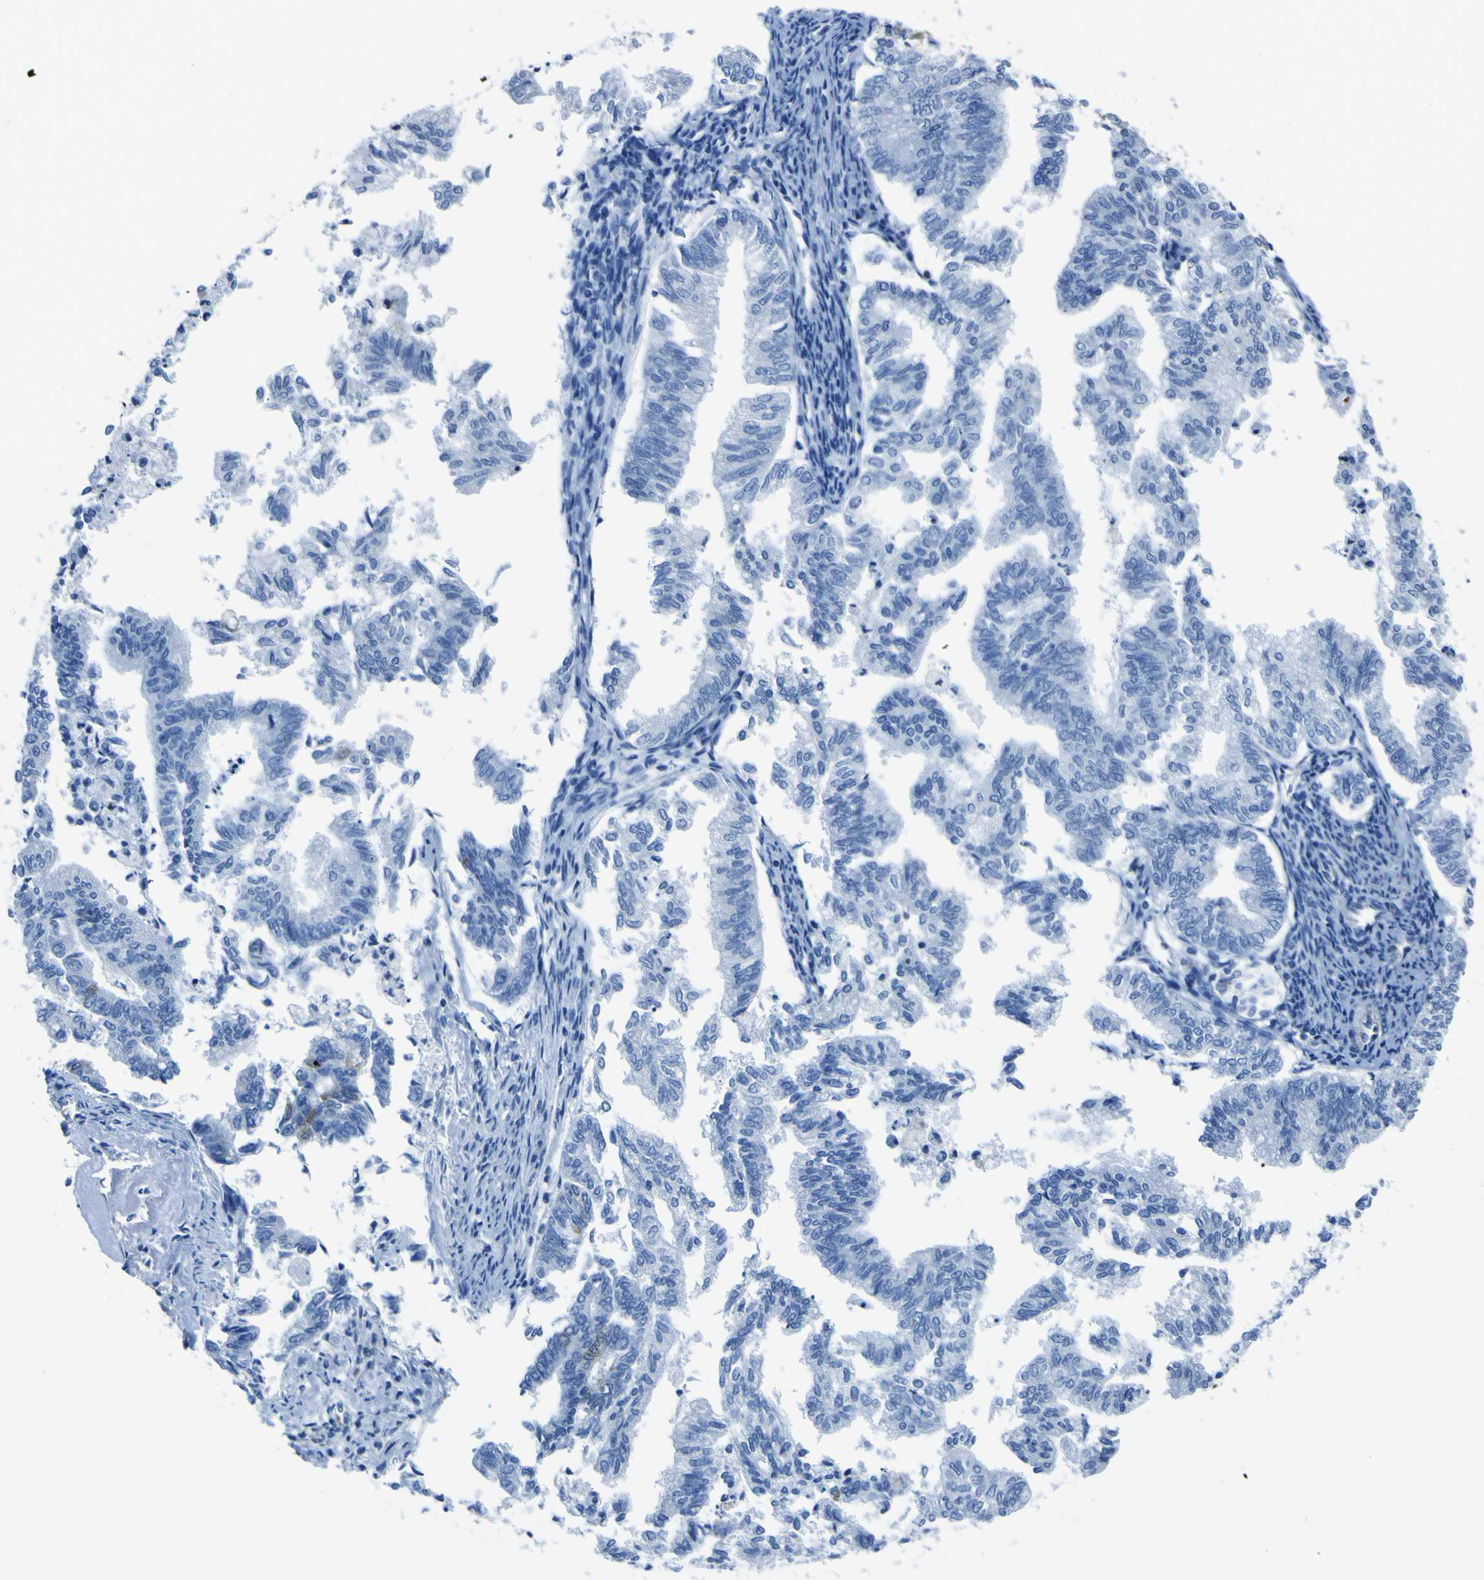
{"staining": {"intensity": "negative", "quantity": "none", "location": "none"}, "tissue": "endometrial cancer", "cell_type": "Tumor cells", "image_type": "cancer", "snomed": [{"axis": "morphology", "description": "Necrosis, NOS"}, {"axis": "morphology", "description": "Adenocarcinoma, NOS"}, {"axis": "topography", "description": "Endometrium"}], "caption": "High magnification brightfield microscopy of endometrial adenocarcinoma stained with DAB (3,3'-diaminobenzidine) (brown) and counterstained with hematoxylin (blue): tumor cells show no significant positivity.", "gene": "STIM1", "patient": {"sex": "female", "age": 79}}